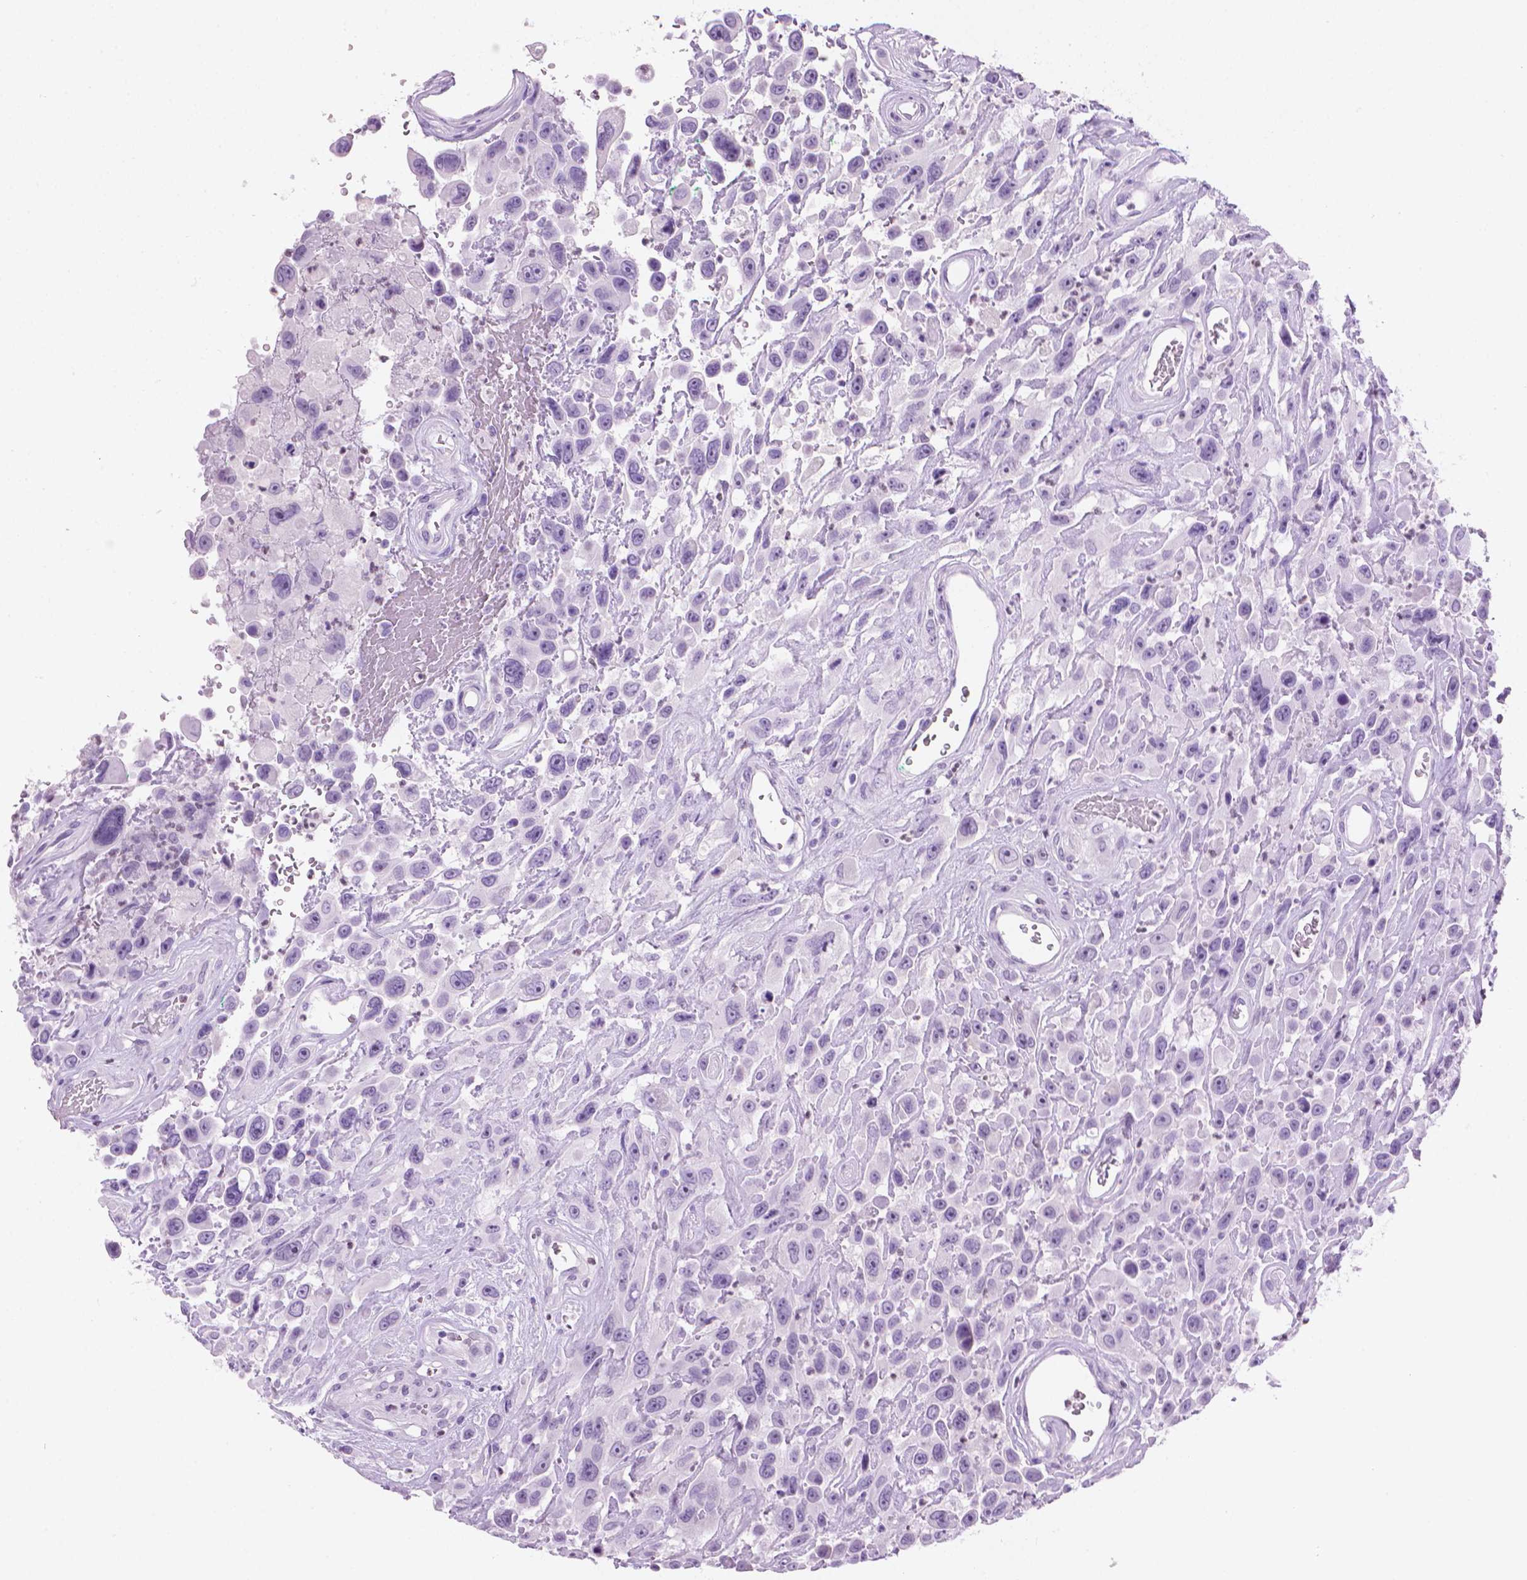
{"staining": {"intensity": "negative", "quantity": "none", "location": "none"}, "tissue": "urothelial cancer", "cell_type": "Tumor cells", "image_type": "cancer", "snomed": [{"axis": "morphology", "description": "Urothelial carcinoma, High grade"}, {"axis": "topography", "description": "Urinary bladder"}], "caption": "Tumor cells show no significant expression in urothelial cancer. Nuclei are stained in blue.", "gene": "TTC29", "patient": {"sex": "male", "age": 53}}